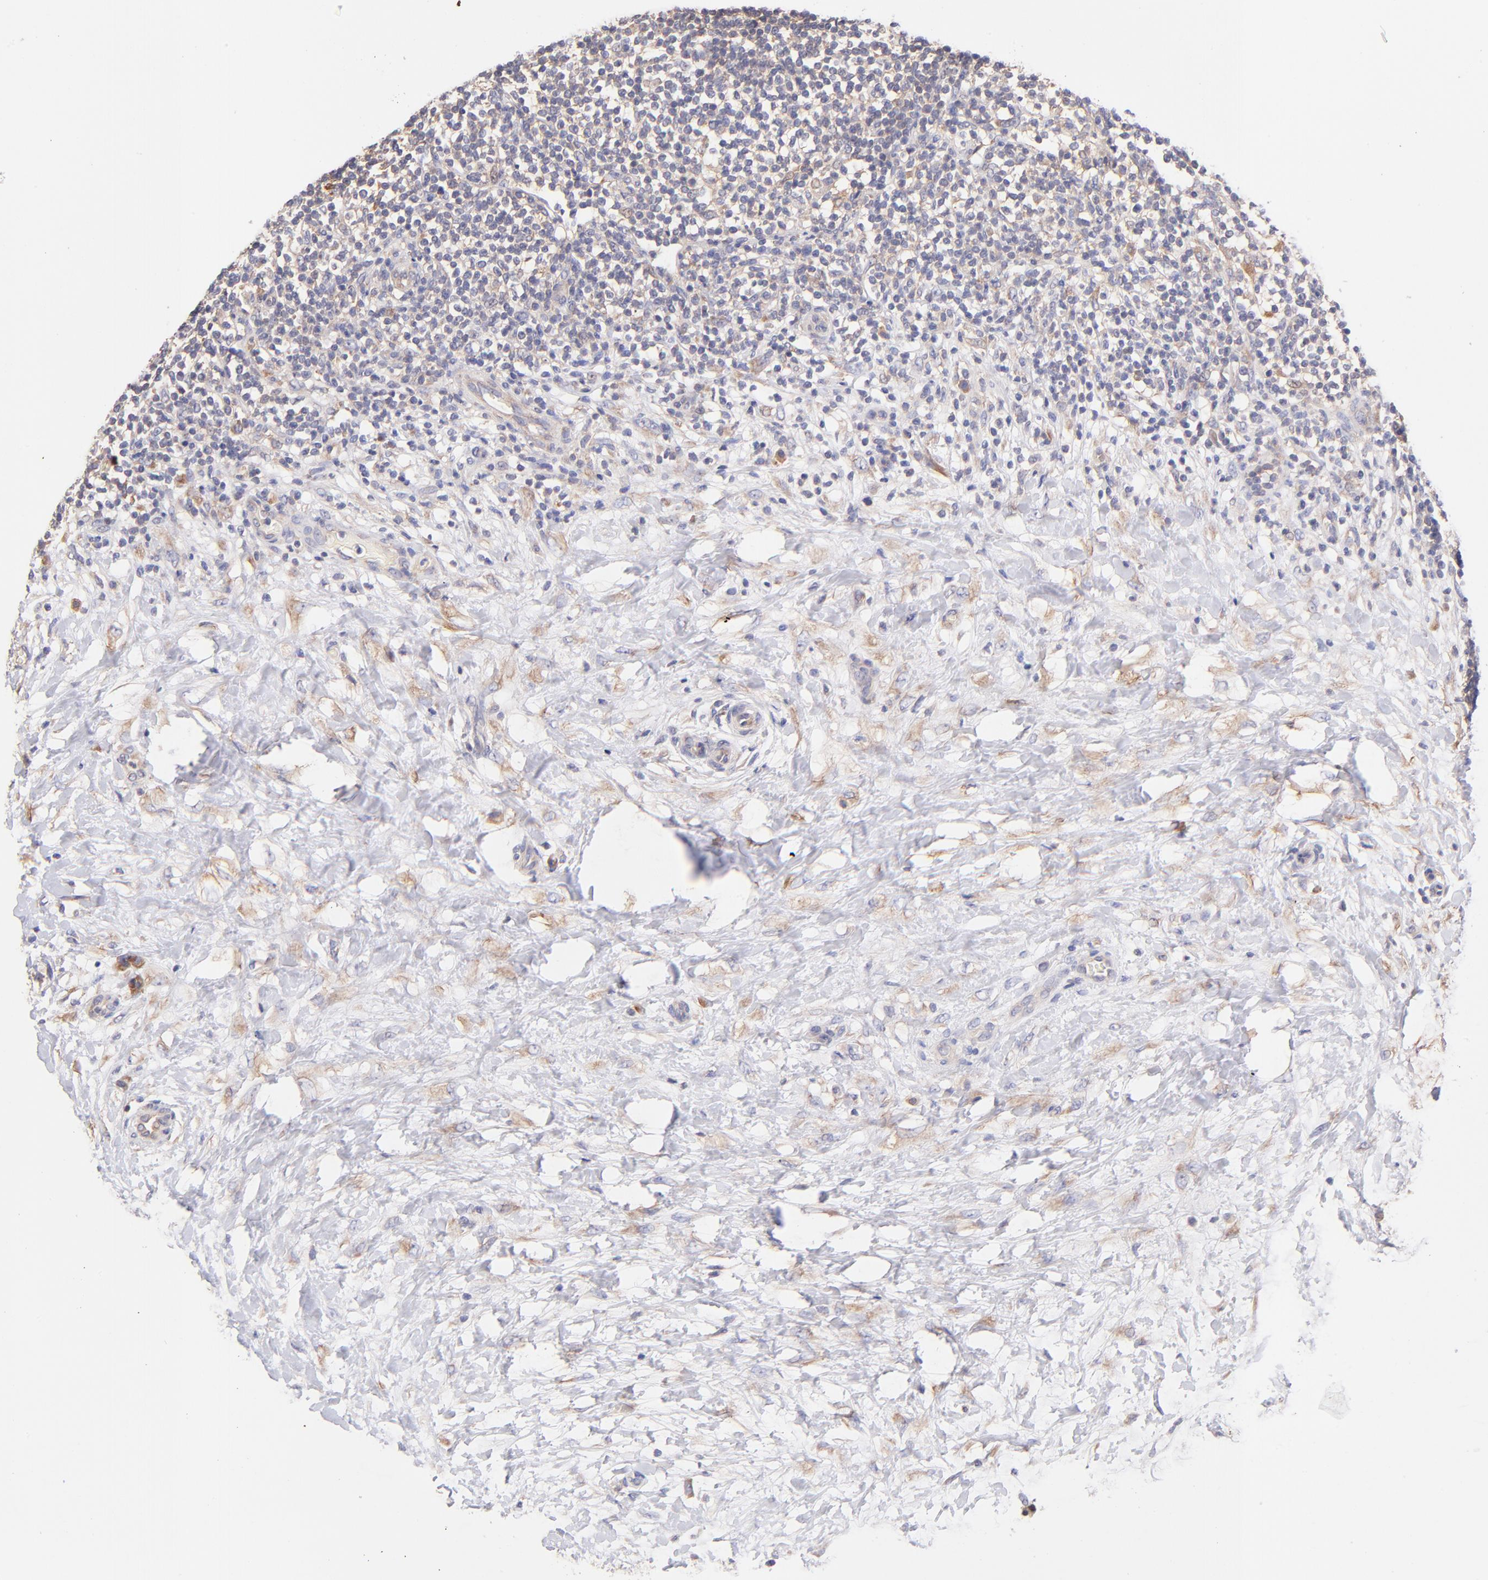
{"staining": {"intensity": "negative", "quantity": "none", "location": "none"}, "tissue": "lymphoma", "cell_type": "Tumor cells", "image_type": "cancer", "snomed": [{"axis": "morphology", "description": "Malignant lymphoma, non-Hodgkin's type, Low grade"}, {"axis": "topography", "description": "Lymph node"}], "caption": "An immunohistochemistry (IHC) micrograph of lymphoma is shown. There is no staining in tumor cells of lymphoma.", "gene": "RPL11", "patient": {"sex": "female", "age": 76}}